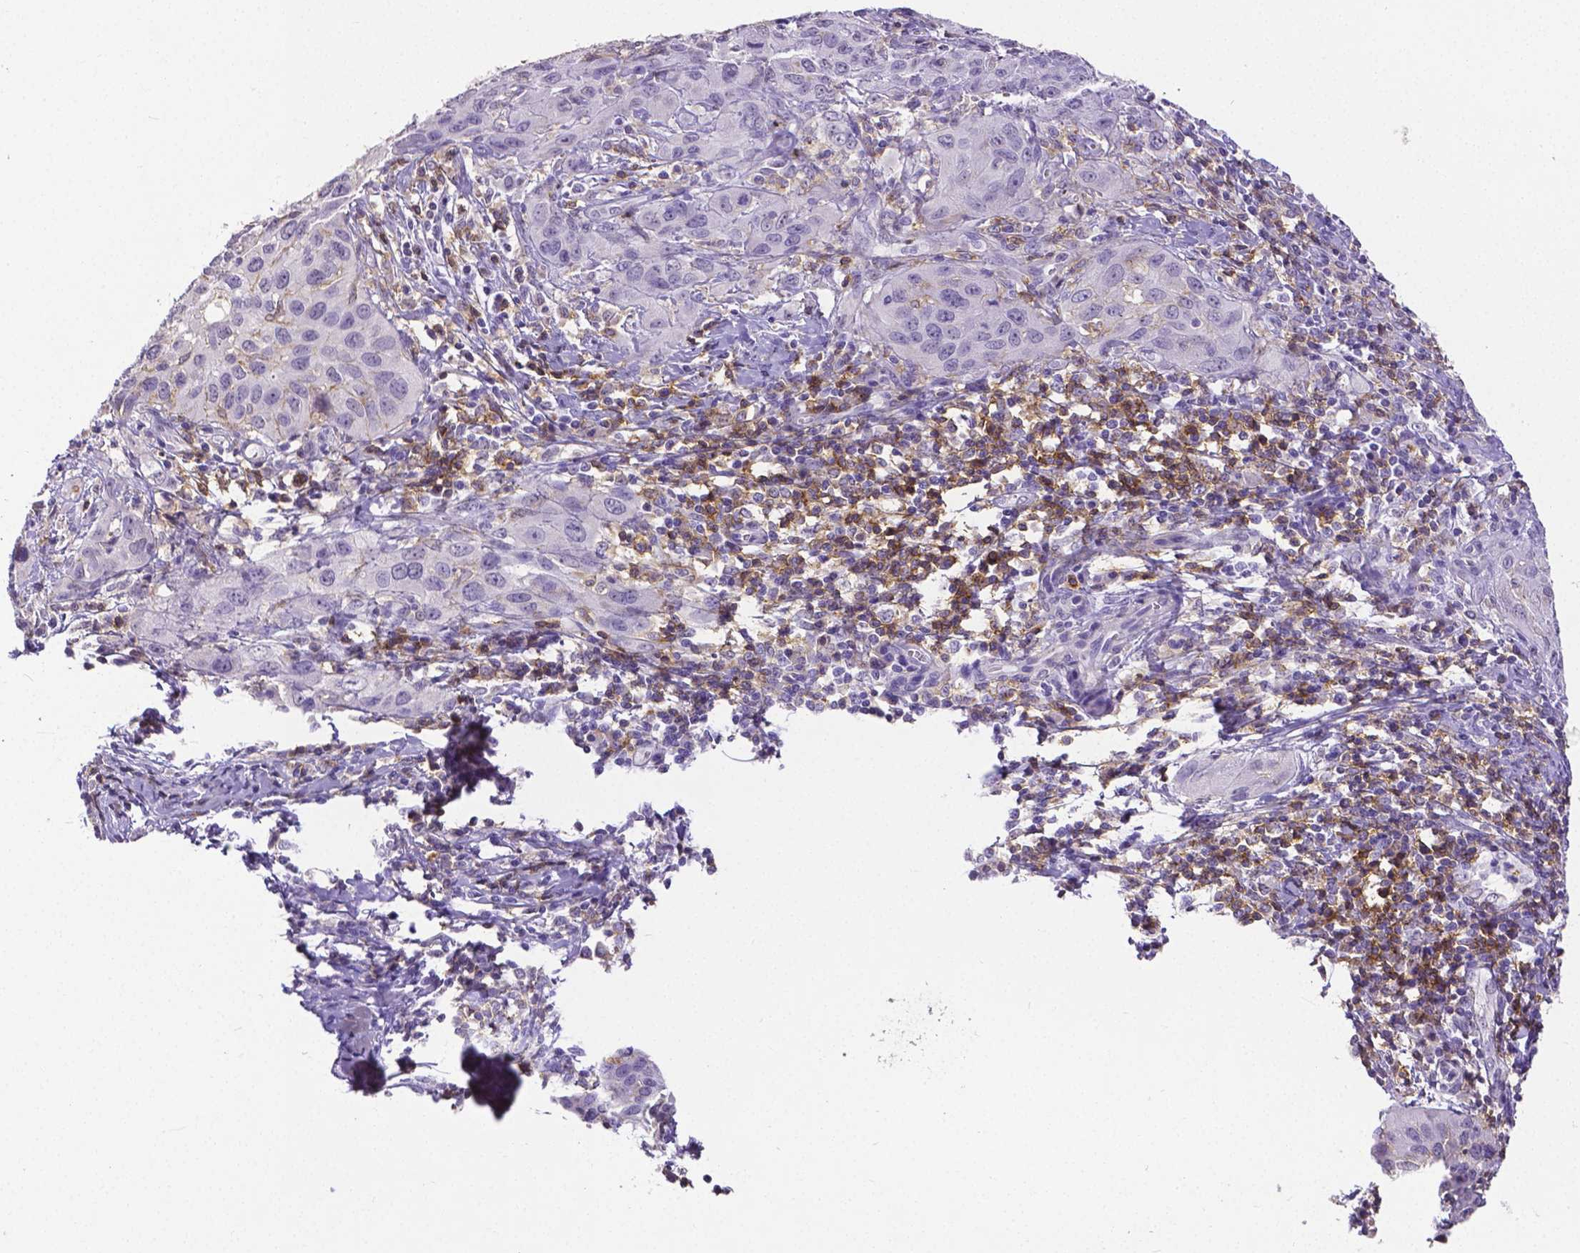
{"staining": {"intensity": "negative", "quantity": "none", "location": "none"}, "tissue": "cervical cancer", "cell_type": "Tumor cells", "image_type": "cancer", "snomed": [{"axis": "morphology", "description": "Normal tissue, NOS"}, {"axis": "morphology", "description": "Squamous cell carcinoma, NOS"}, {"axis": "topography", "description": "Cervix"}], "caption": "This is an IHC histopathology image of cervical squamous cell carcinoma. There is no expression in tumor cells.", "gene": "CD4", "patient": {"sex": "female", "age": 51}}